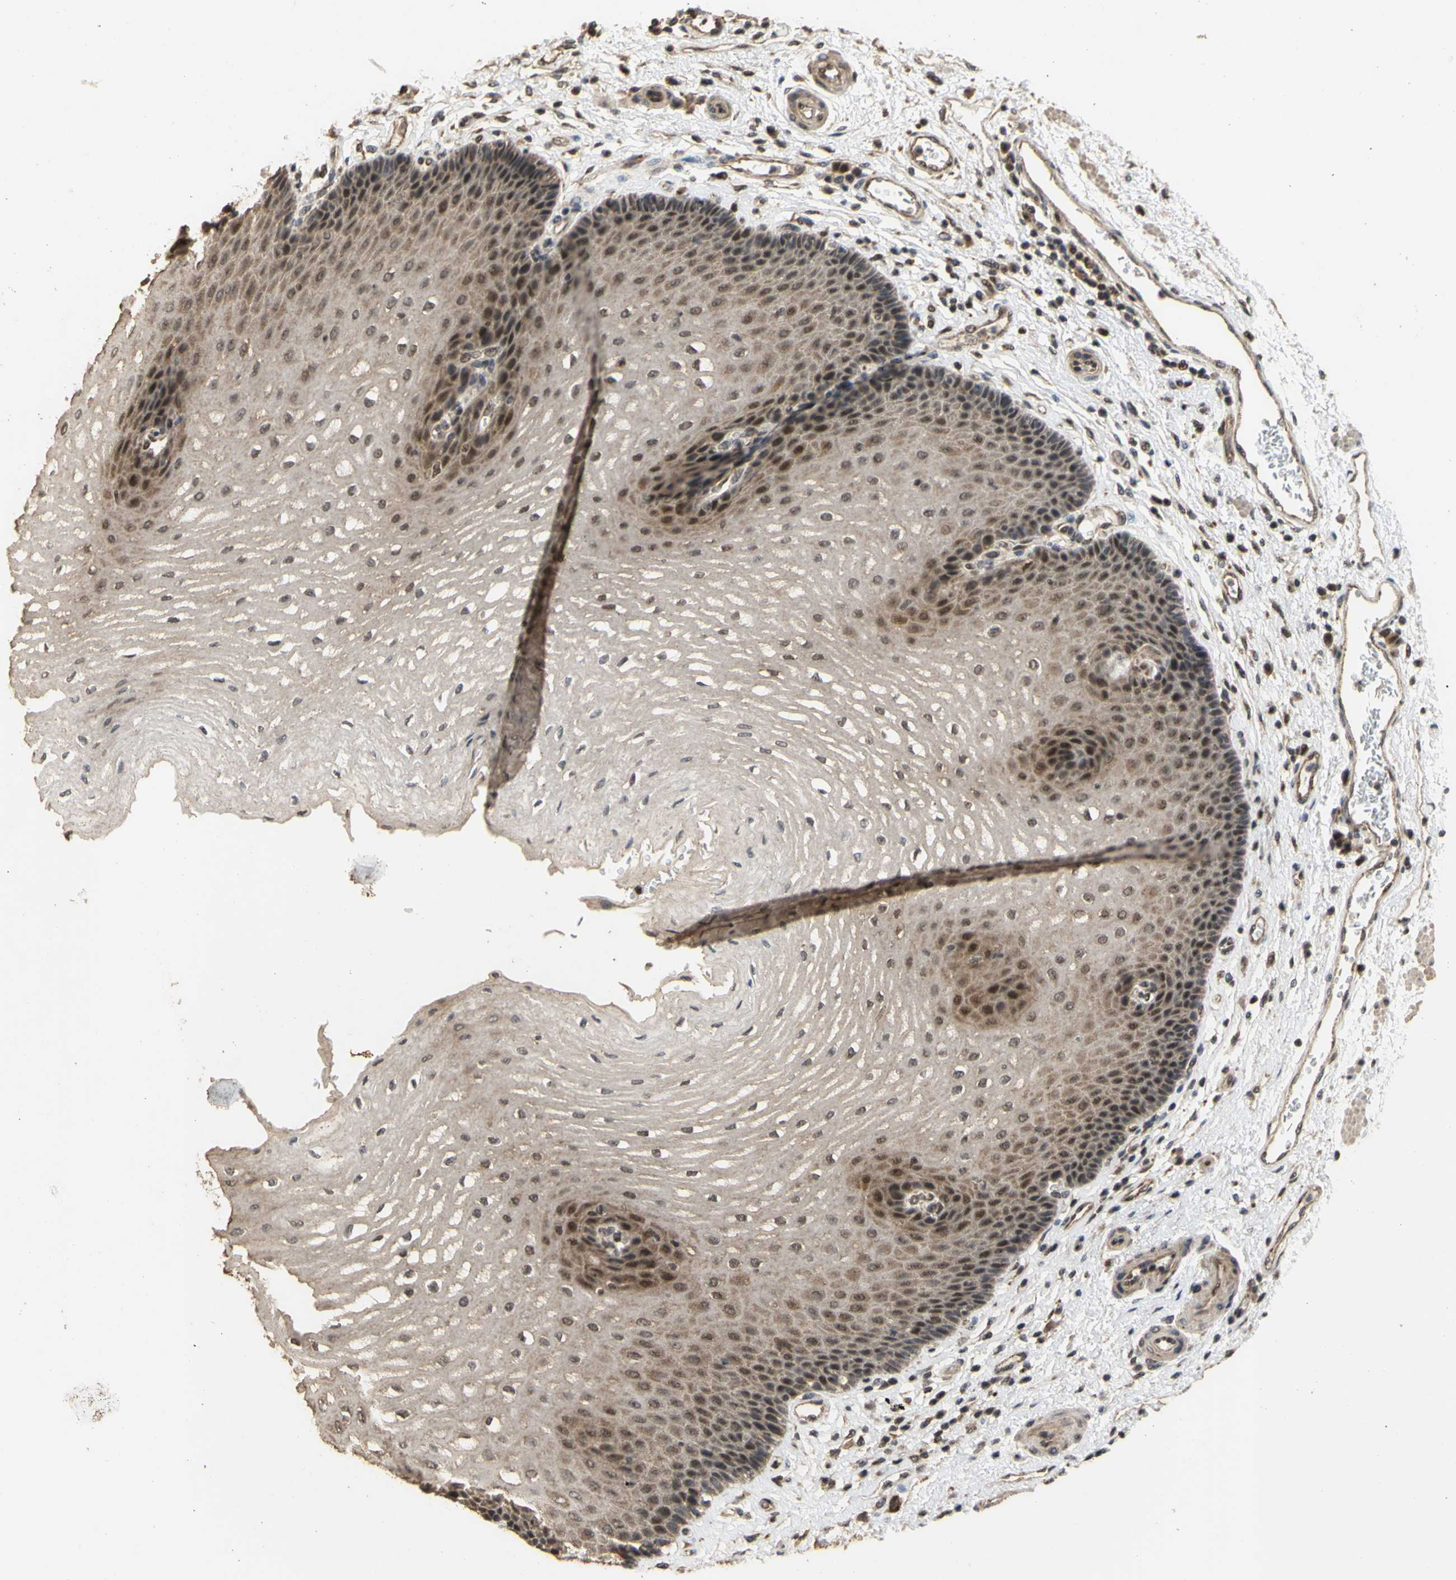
{"staining": {"intensity": "moderate", "quantity": ">75%", "location": "cytoplasmic/membranous,nuclear"}, "tissue": "esophagus", "cell_type": "Squamous epithelial cells", "image_type": "normal", "snomed": [{"axis": "morphology", "description": "Normal tissue, NOS"}, {"axis": "topography", "description": "Esophagus"}], "caption": "Immunohistochemistry of normal human esophagus shows medium levels of moderate cytoplasmic/membranous,nuclear positivity in approximately >75% of squamous epithelial cells. The protein of interest is stained brown, and the nuclei are stained in blue (DAB IHC with brightfield microscopy, high magnification).", "gene": "GTF2E2", "patient": {"sex": "male", "age": 54}}